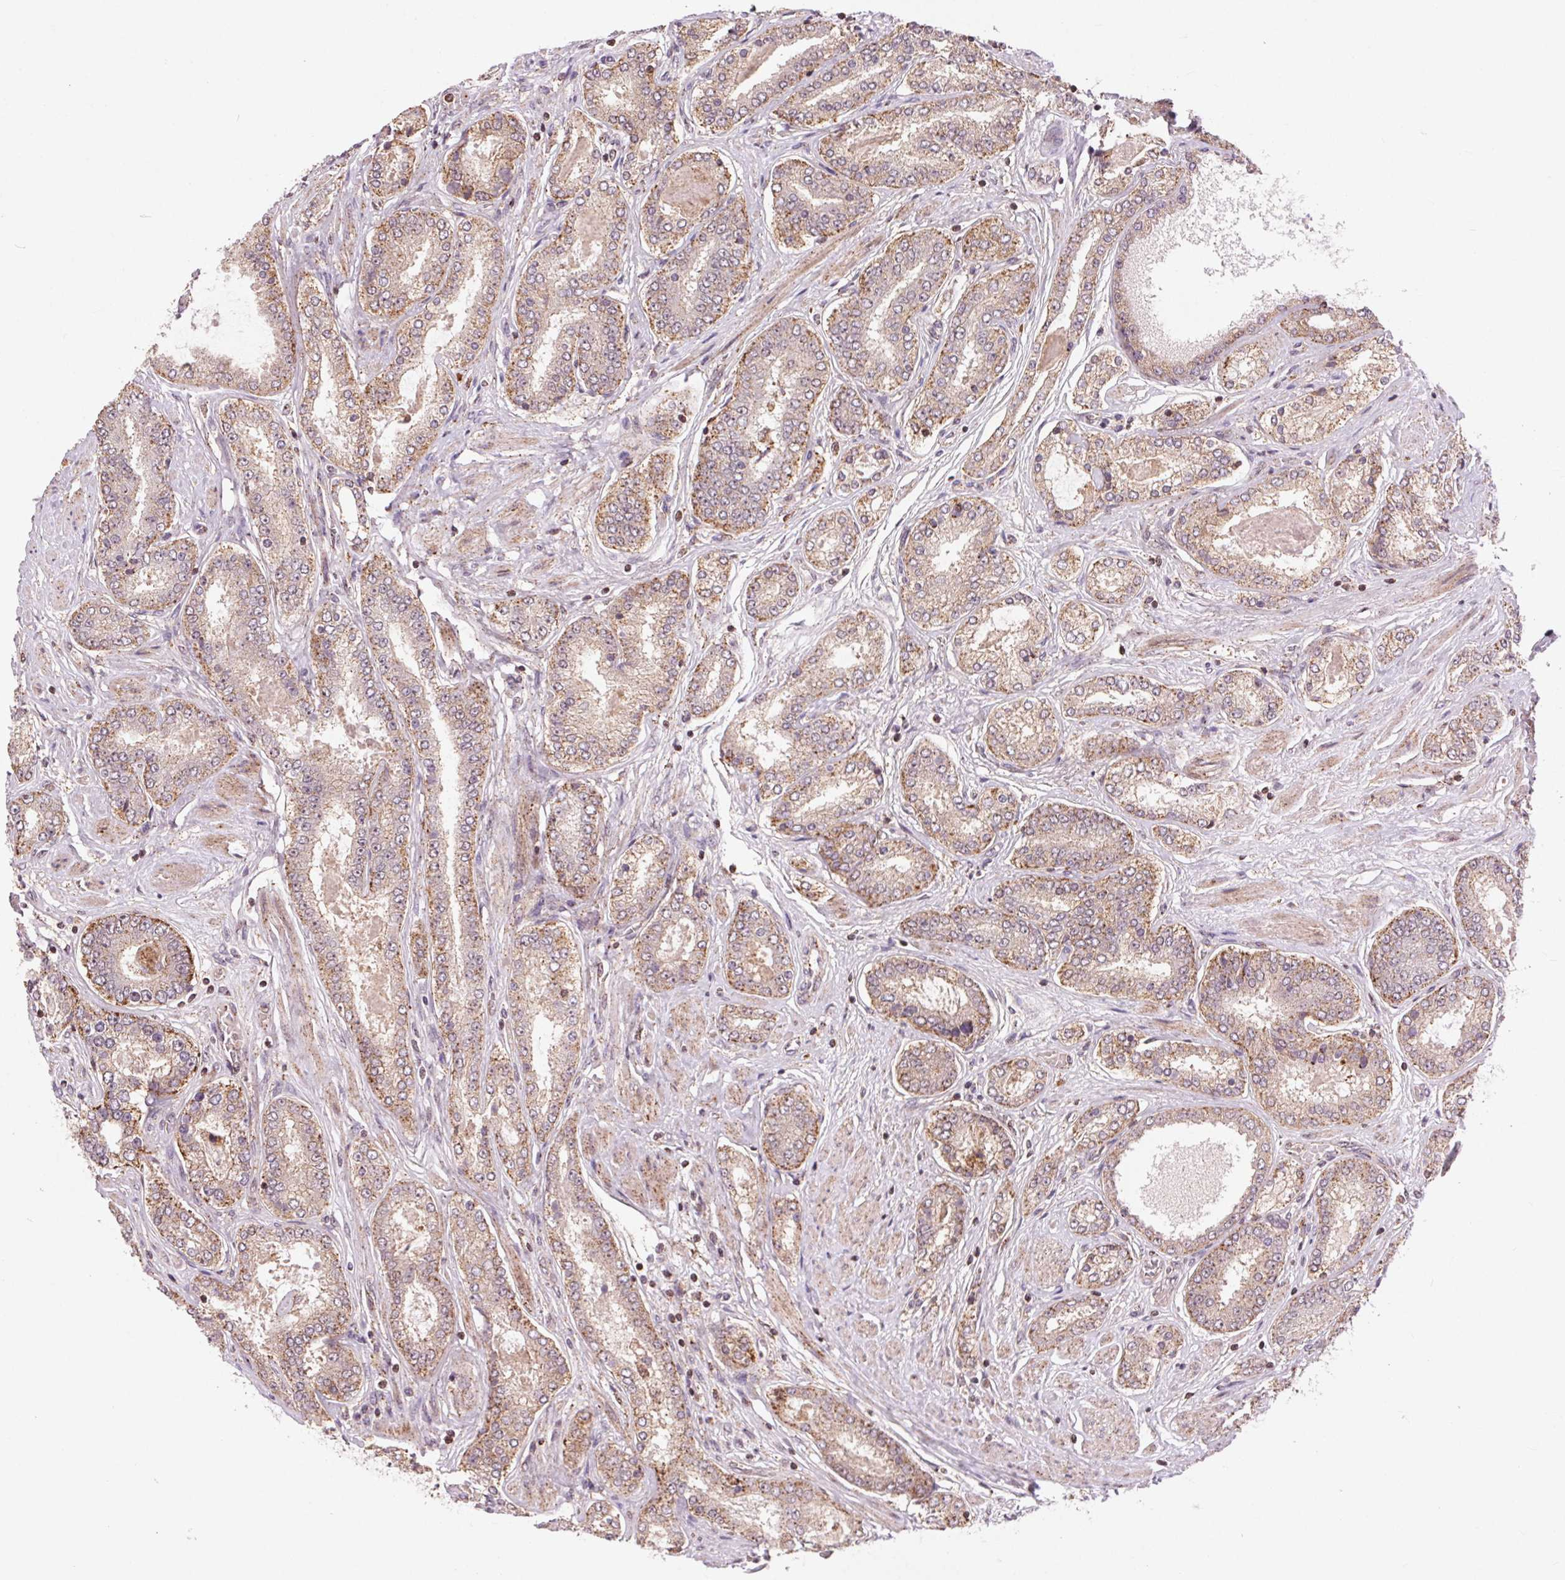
{"staining": {"intensity": "weak", "quantity": ">75%", "location": "cytoplasmic/membranous"}, "tissue": "prostate cancer", "cell_type": "Tumor cells", "image_type": "cancer", "snomed": [{"axis": "morphology", "description": "Adenocarcinoma, High grade"}, {"axis": "topography", "description": "Prostate"}], "caption": "Weak cytoplasmic/membranous protein positivity is seen in approximately >75% of tumor cells in prostate cancer.", "gene": "CHMP4B", "patient": {"sex": "male", "age": 63}}